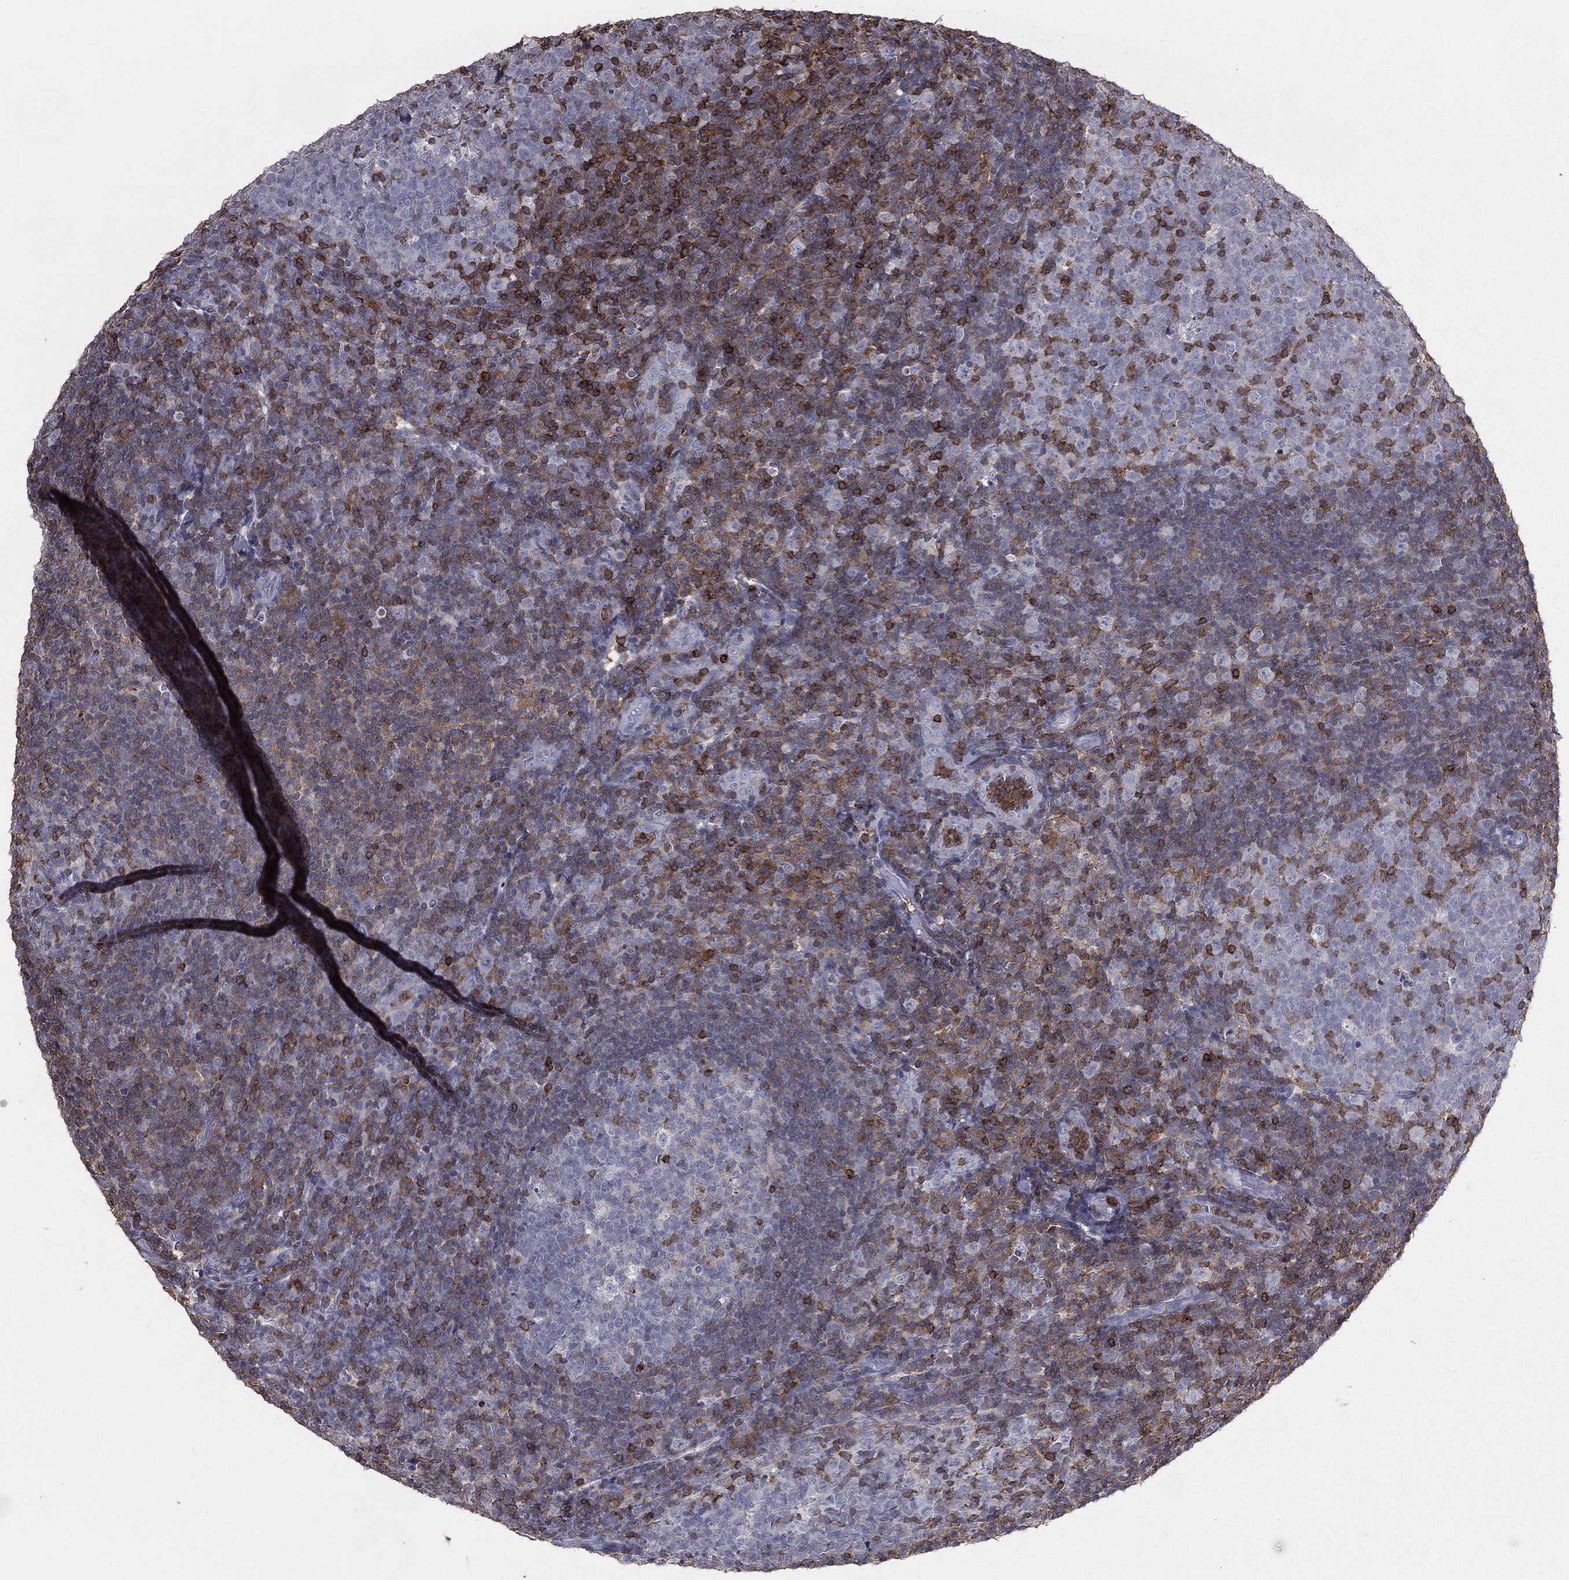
{"staining": {"intensity": "strong", "quantity": "<25%", "location": "cytoplasmic/membranous"}, "tissue": "tonsil", "cell_type": "Germinal center cells", "image_type": "normal", "snomed": [{"axis": "morphology", "description": "Normal tissue, NOS"}, {"axis": "topography", "description": "Tonsil"}], "caption": "Tonsil was stained to show a protein in brown. There is medium levels of strong cytoplasmic/membranous staining in approximately <25% of germinal center cells. (IHC, brightfield microscopy, high magnification).", "gene": "PSTPIP1", "patient": {"sex": "female", "age": 5}}